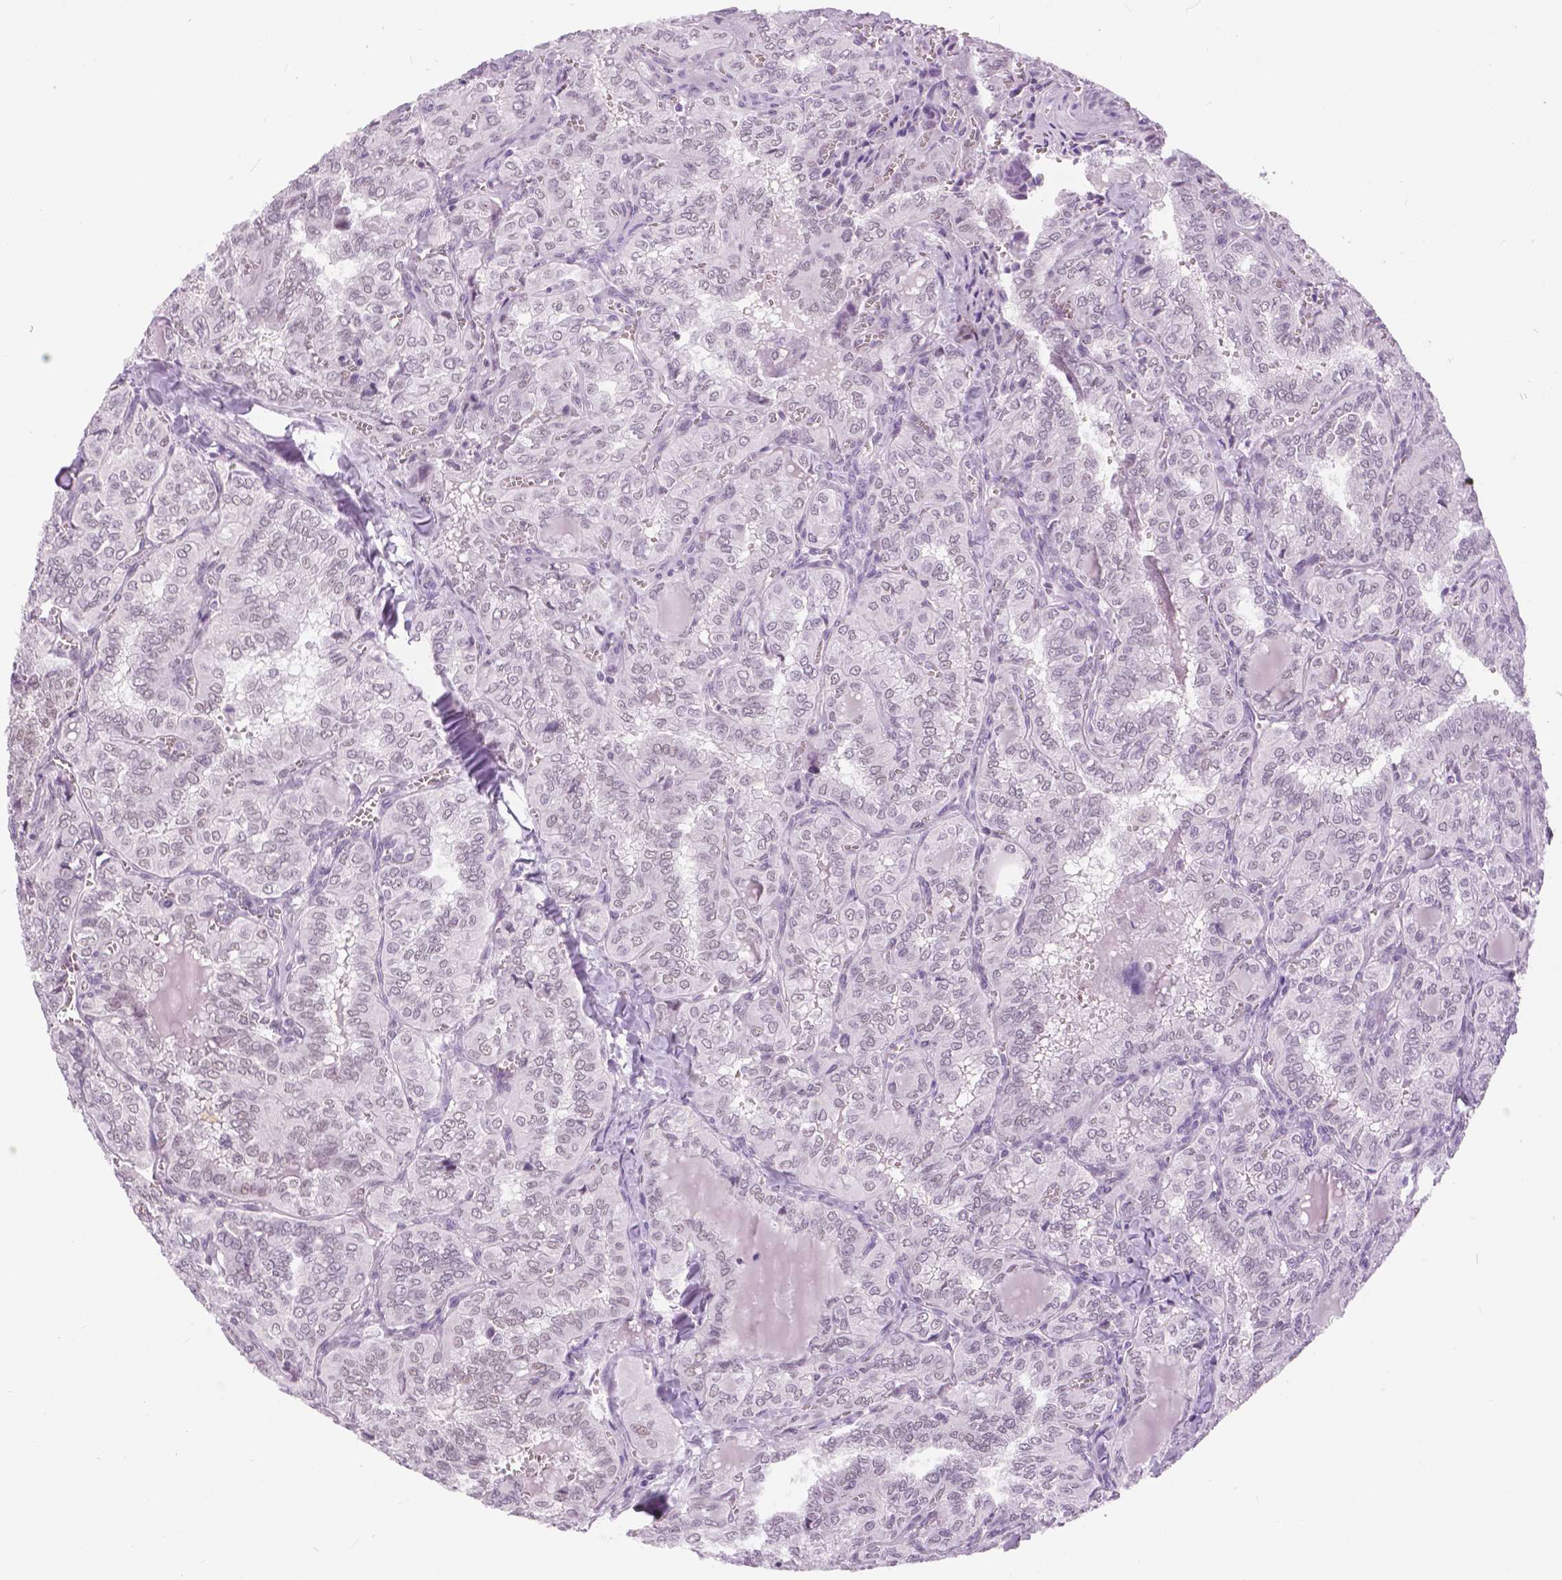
{"staining": {"intensity": "negative", "quantity": "none", "location": "none"}, "tissue": "thyroid cancer", "cell_type": "Tumor cells", "image_type": "cancer", "snomed": [{"axis": "morphology", "description": "Papillary adenocarcinoma, NOS"}, {"axis": "topography", "description": "Thyroid gland"}], "caption": "Tumor cells are negative for brown protein staining in papillary adenocarcinoma (thyroid).", "gene": "MYOM1", "patient": {"sex": "female", "age": 41}}